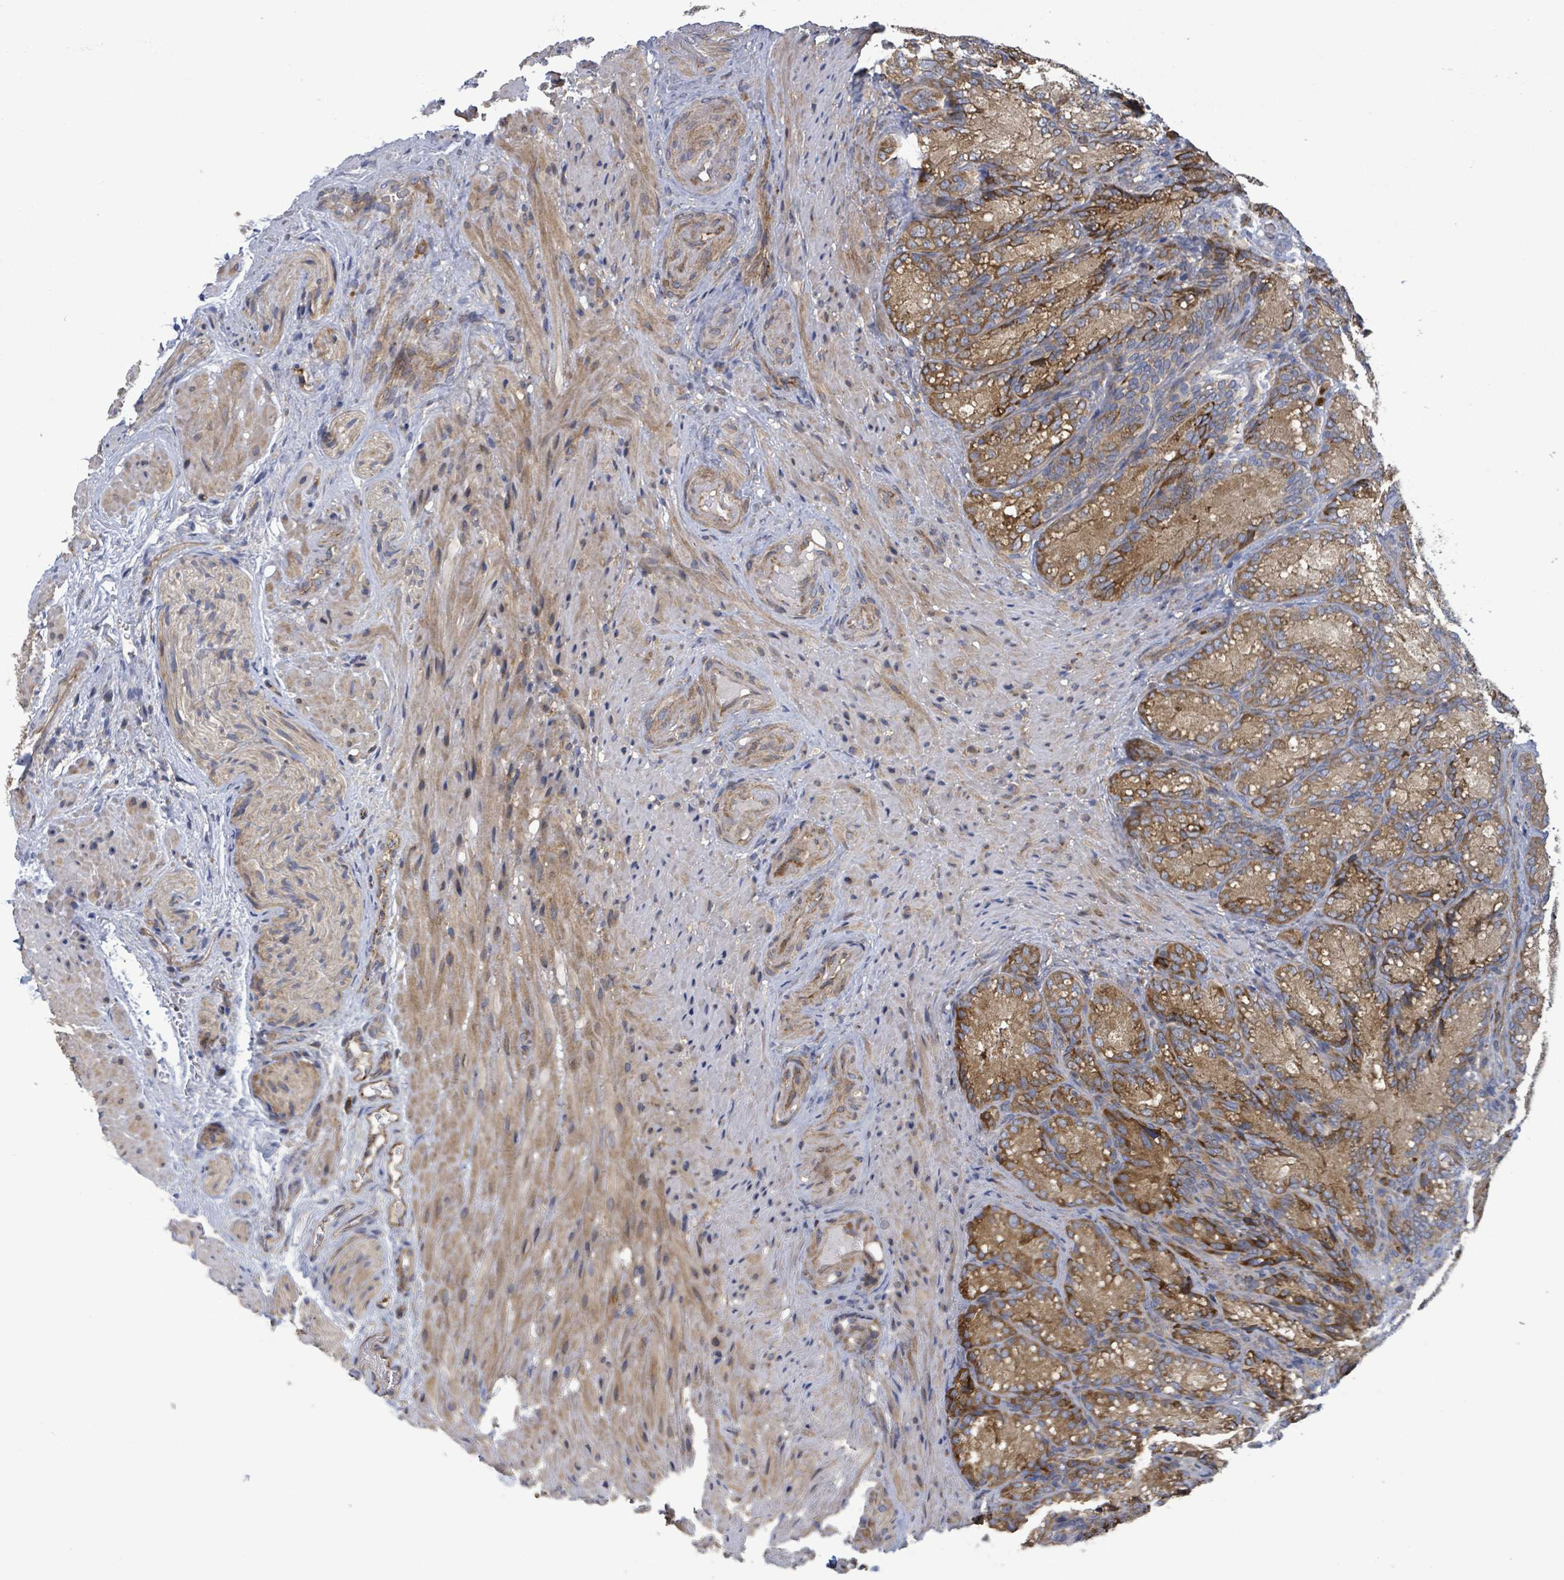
{"staining": {"intensity": "moderate", "quantity": ">75%", "location": "cytoplasmic/membranous"}, "tissue": "seminal vesicle", "cell_type": "Glandular cells", "image_type": "normal", "snomed": [{"axis": "morphology", "description": "Normal tissue, NOS"}, {"axis": "topography", "description": "Seminal veicle"}], "caption": "Human seminal vesicle stained with a brown dye exhibits moderate cytoplasmic/membranous positive staining in approximately >75% of glandular cells.", "gene": "NOMO1", "patient": {"sex": "male", "age": 58}}